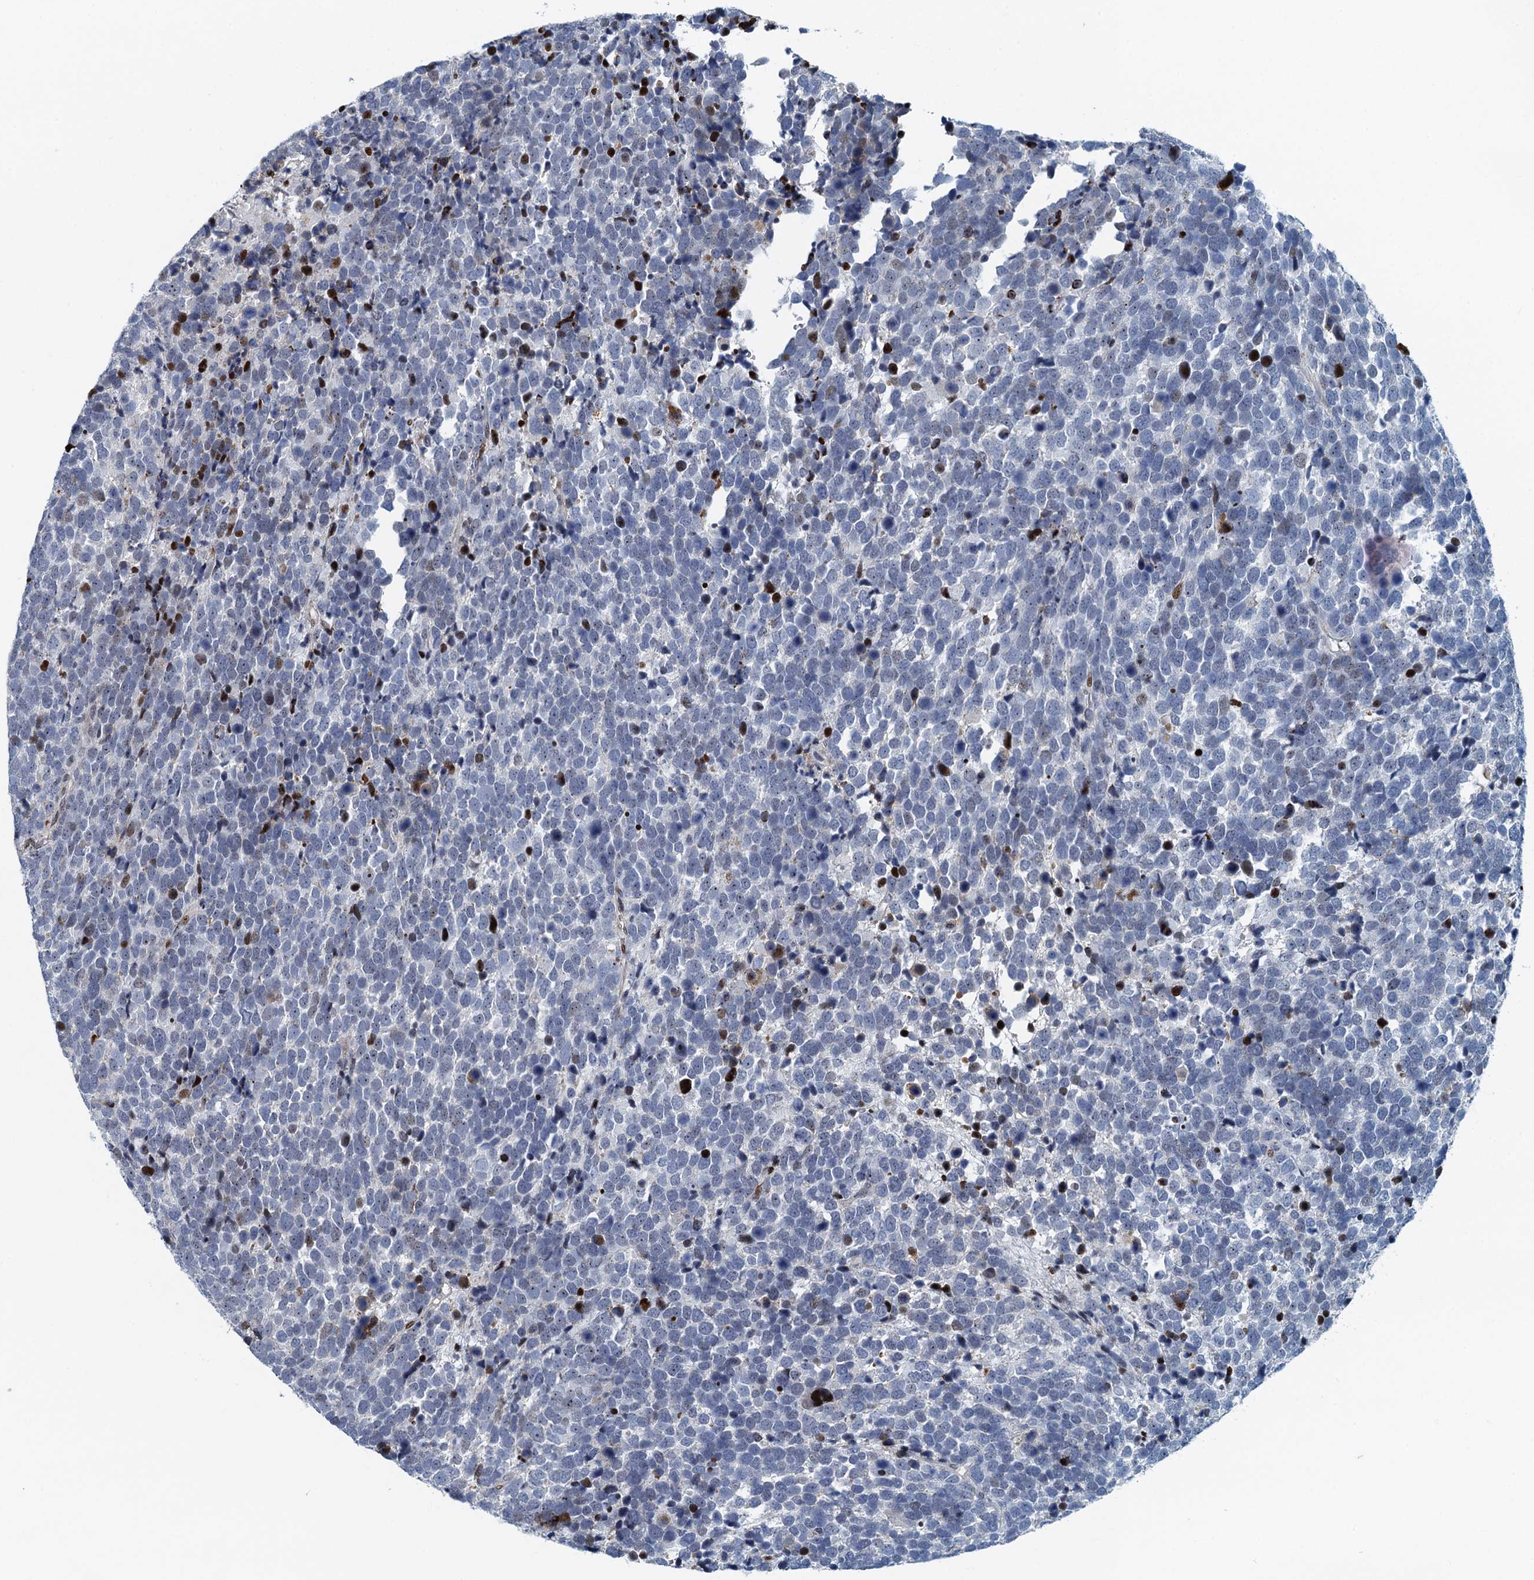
{"staining": {"intensity": "negative", "quantity": "none", "location": "none"}, "tissue": "urothelial cancer", "cell_type": "Tumor cells", "image_type": "cancer", "snomed": [{"axis": "morphology", "description": "Urothelial carcinoma, High grade"}, {"axis": "topography", "description": "Urinary bladder"}], "caption": "The photomicrograph demonstrates no significant staining in tumor cells of urothelial cancer.", "gene": "ANKRD13D", "patient": {"sex": "female", "age": 82}}